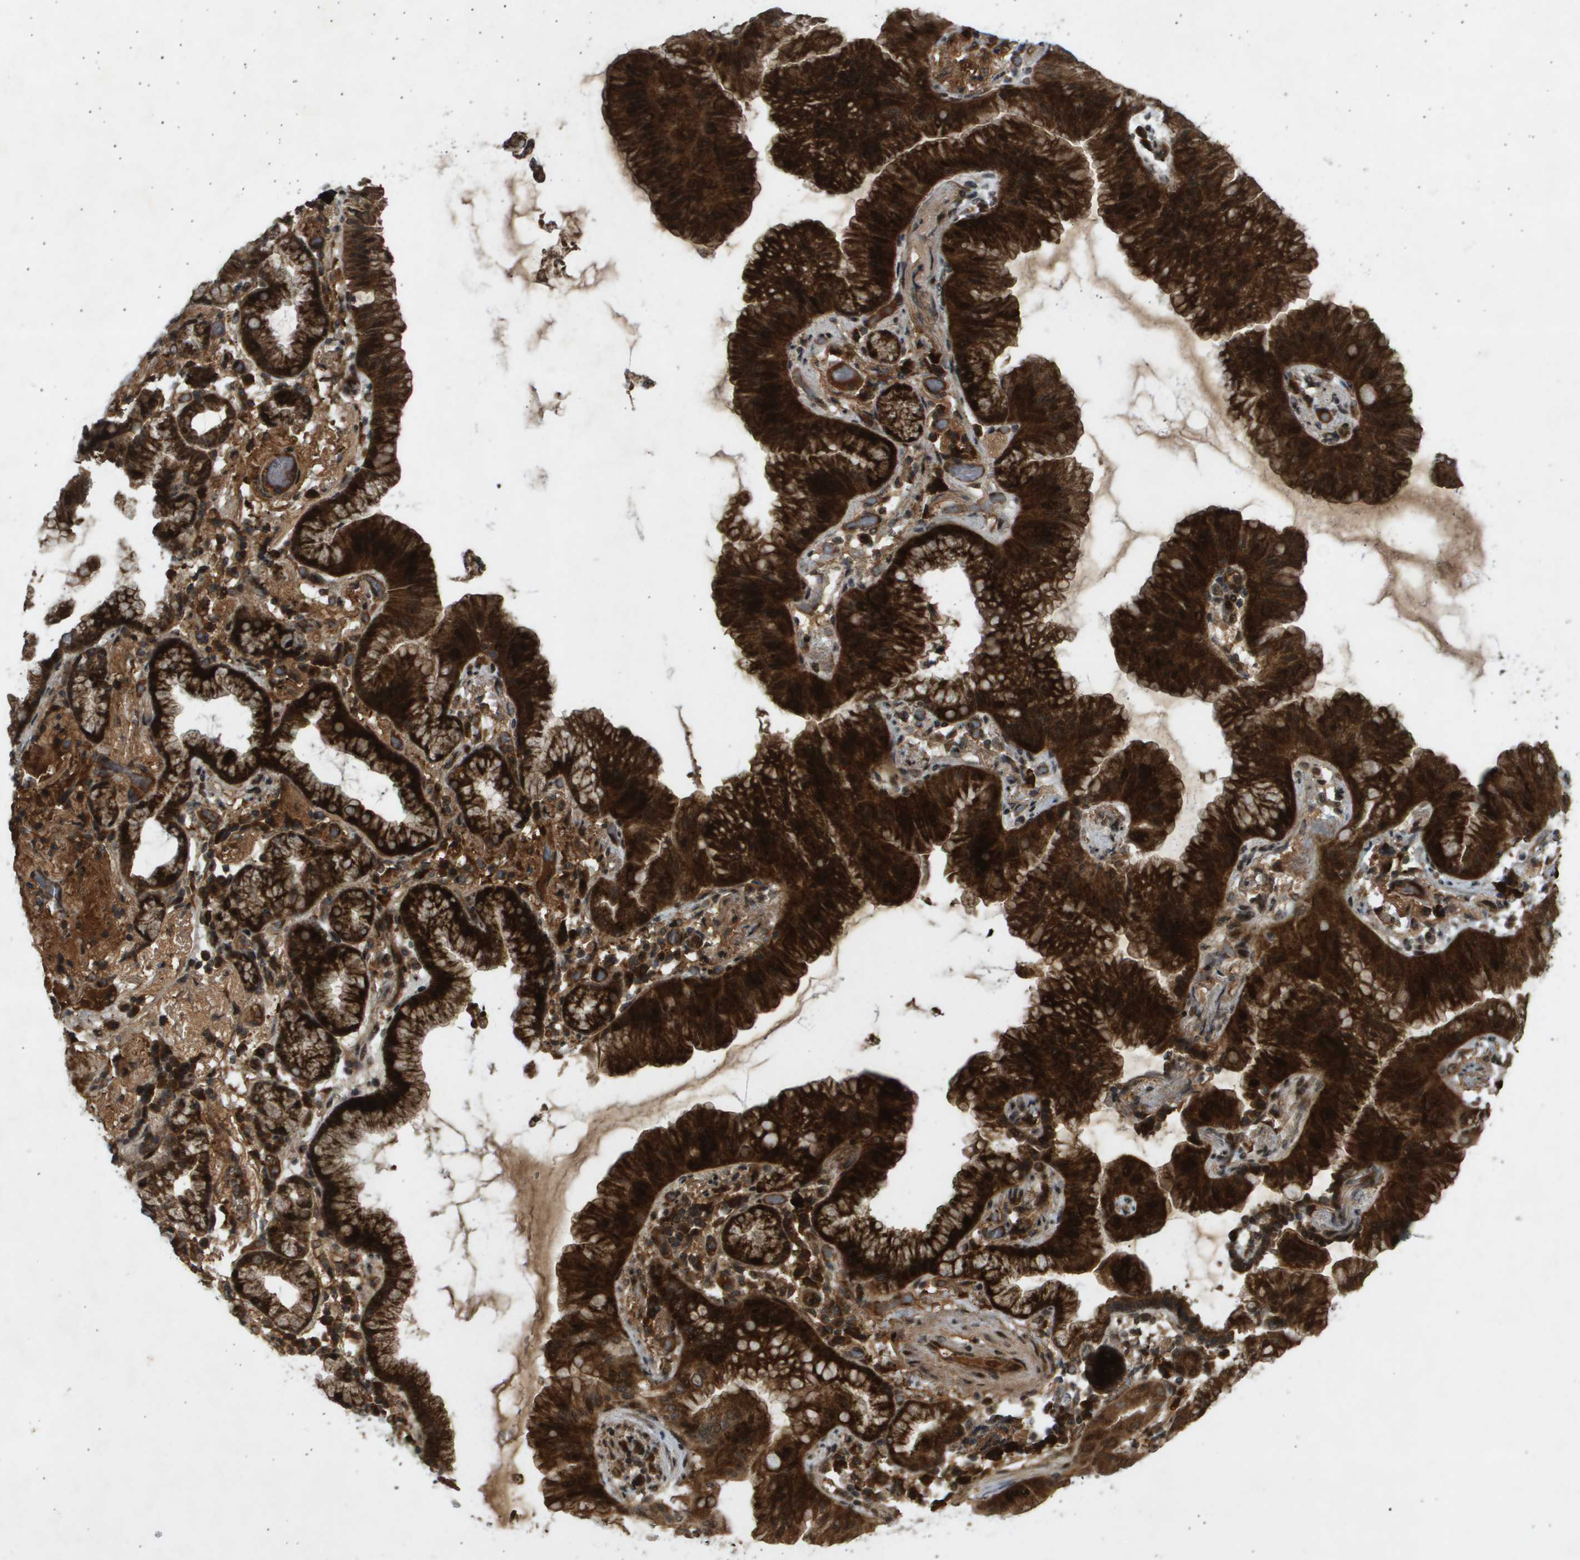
{"staining": {"intensity": "strong", "quantity": ">75%", "location": "cytoplasmic/membranous,nuclear"}, "tissue": "lung cancer", "cell_type": "Tumor cells", "image_type": "cancer", "snomed": [{"axis": "morphology", "description": "Normal tissue, NOS"}, {"axis": "morphology", "description": "Adenocarcinoma, NOS"}, {"axis": "topography", "description": "Bronchus"}, {"axis": "topography", "description": "Lung"}], "caption": "A high amount of strong cytoplasmic/membranous and nuclear staining is appreciated in about >75% of tumor cells in lung cancer (adenocarcinoma) tissue.", "gene": "TNRC6A", "patient": {"sex": "female", "age": 70}}